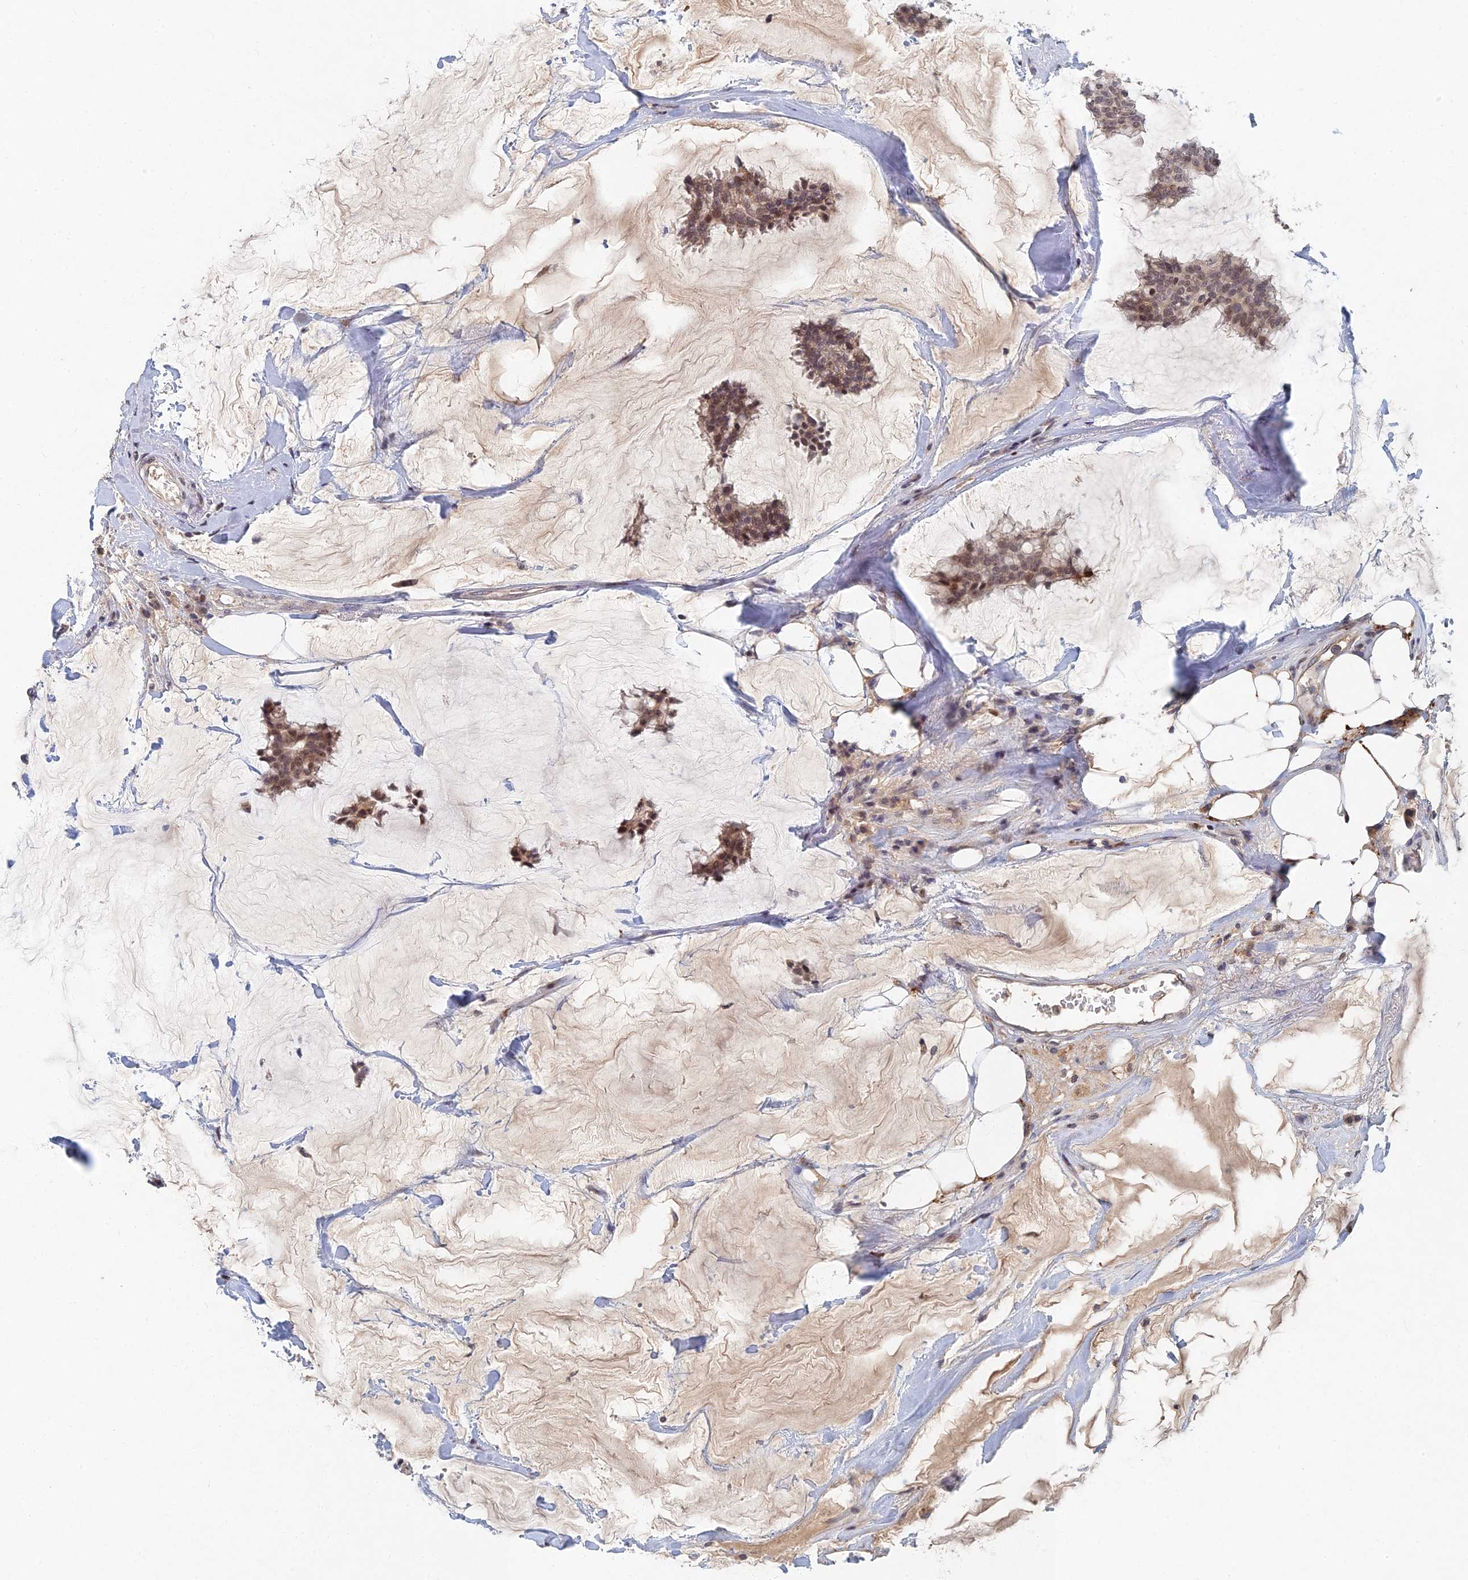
{"staining": {"intensity": "moderate", "quantity": ">75%", "location": "cytoplasmic/membranous,nuclear"}, "tissue": "breast cancer", "cell_type": "Tumor cells", "image_type": "cancer", "snomed": [{"axis": "morphology", "description": "Duct carcinoma"}, {"axis": "topography", "description": "Breast"}], "caption": "Intraductal carcinoma (breast) tissue displays moderate cytoplasmic/membranous and nuclear staining in about >75% of tumor cells", "gene": "GNA15", "patient": {"sex": "female", "age": 93}}